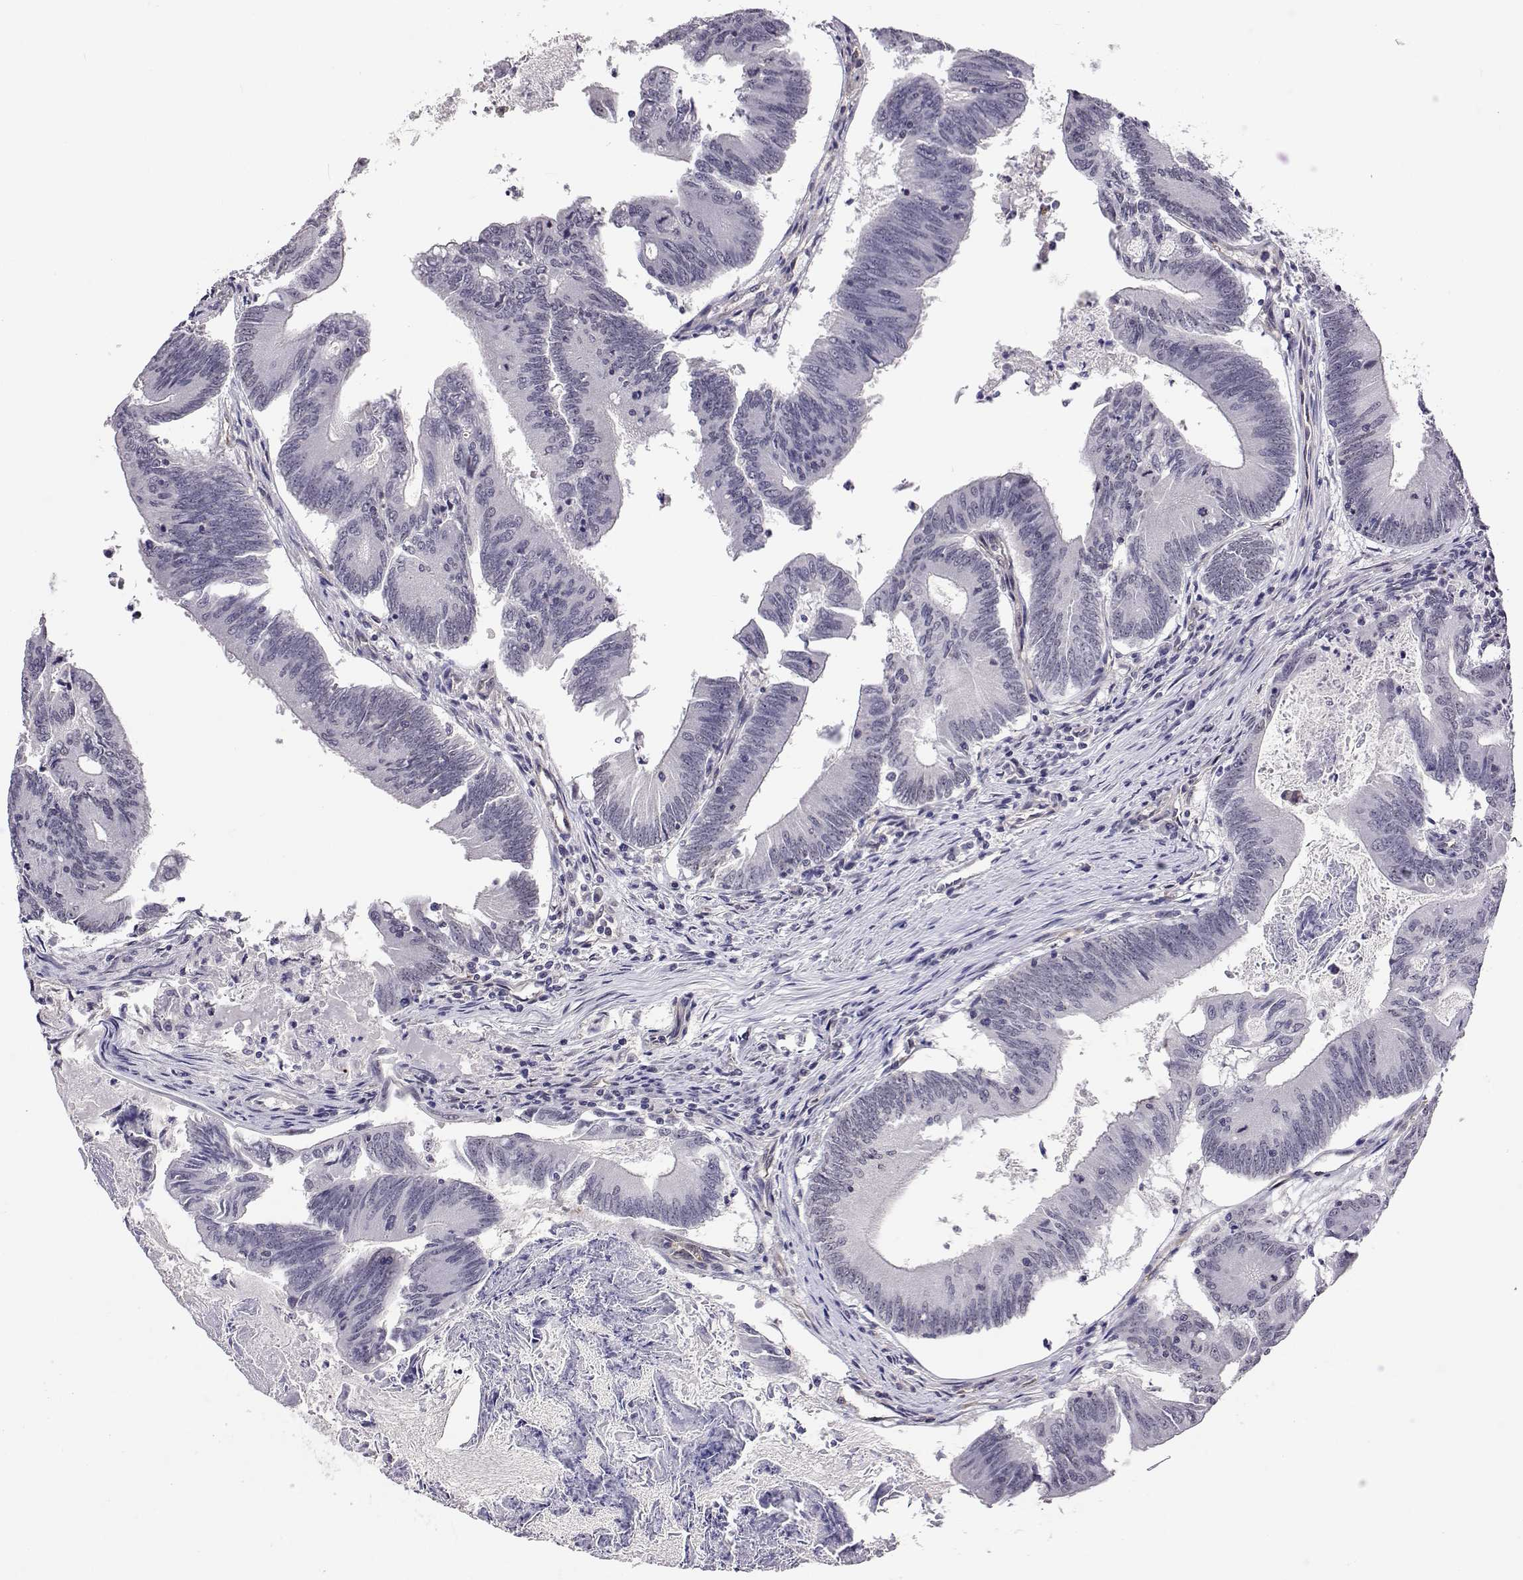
{"staining": {"intensity": "negative", "quantity": "none", "location": "none"}, "tissue": "colorectal cancer", "cell_type": "Tumor cells", "image_type": "cancer", "snomed": [{"axis": "morphology", "description": "Adenocarcinoma, NOS"}, {"axis": "topography", "description": "Colon"}], "caption": "Immunohistochemistry micrograph of human colorectal adenocarcinoma stained for a protein (brown), which reveals no staining in tumor cells.", "gene": "NHP2", "patient": {"sex": "female", "age": 70}}